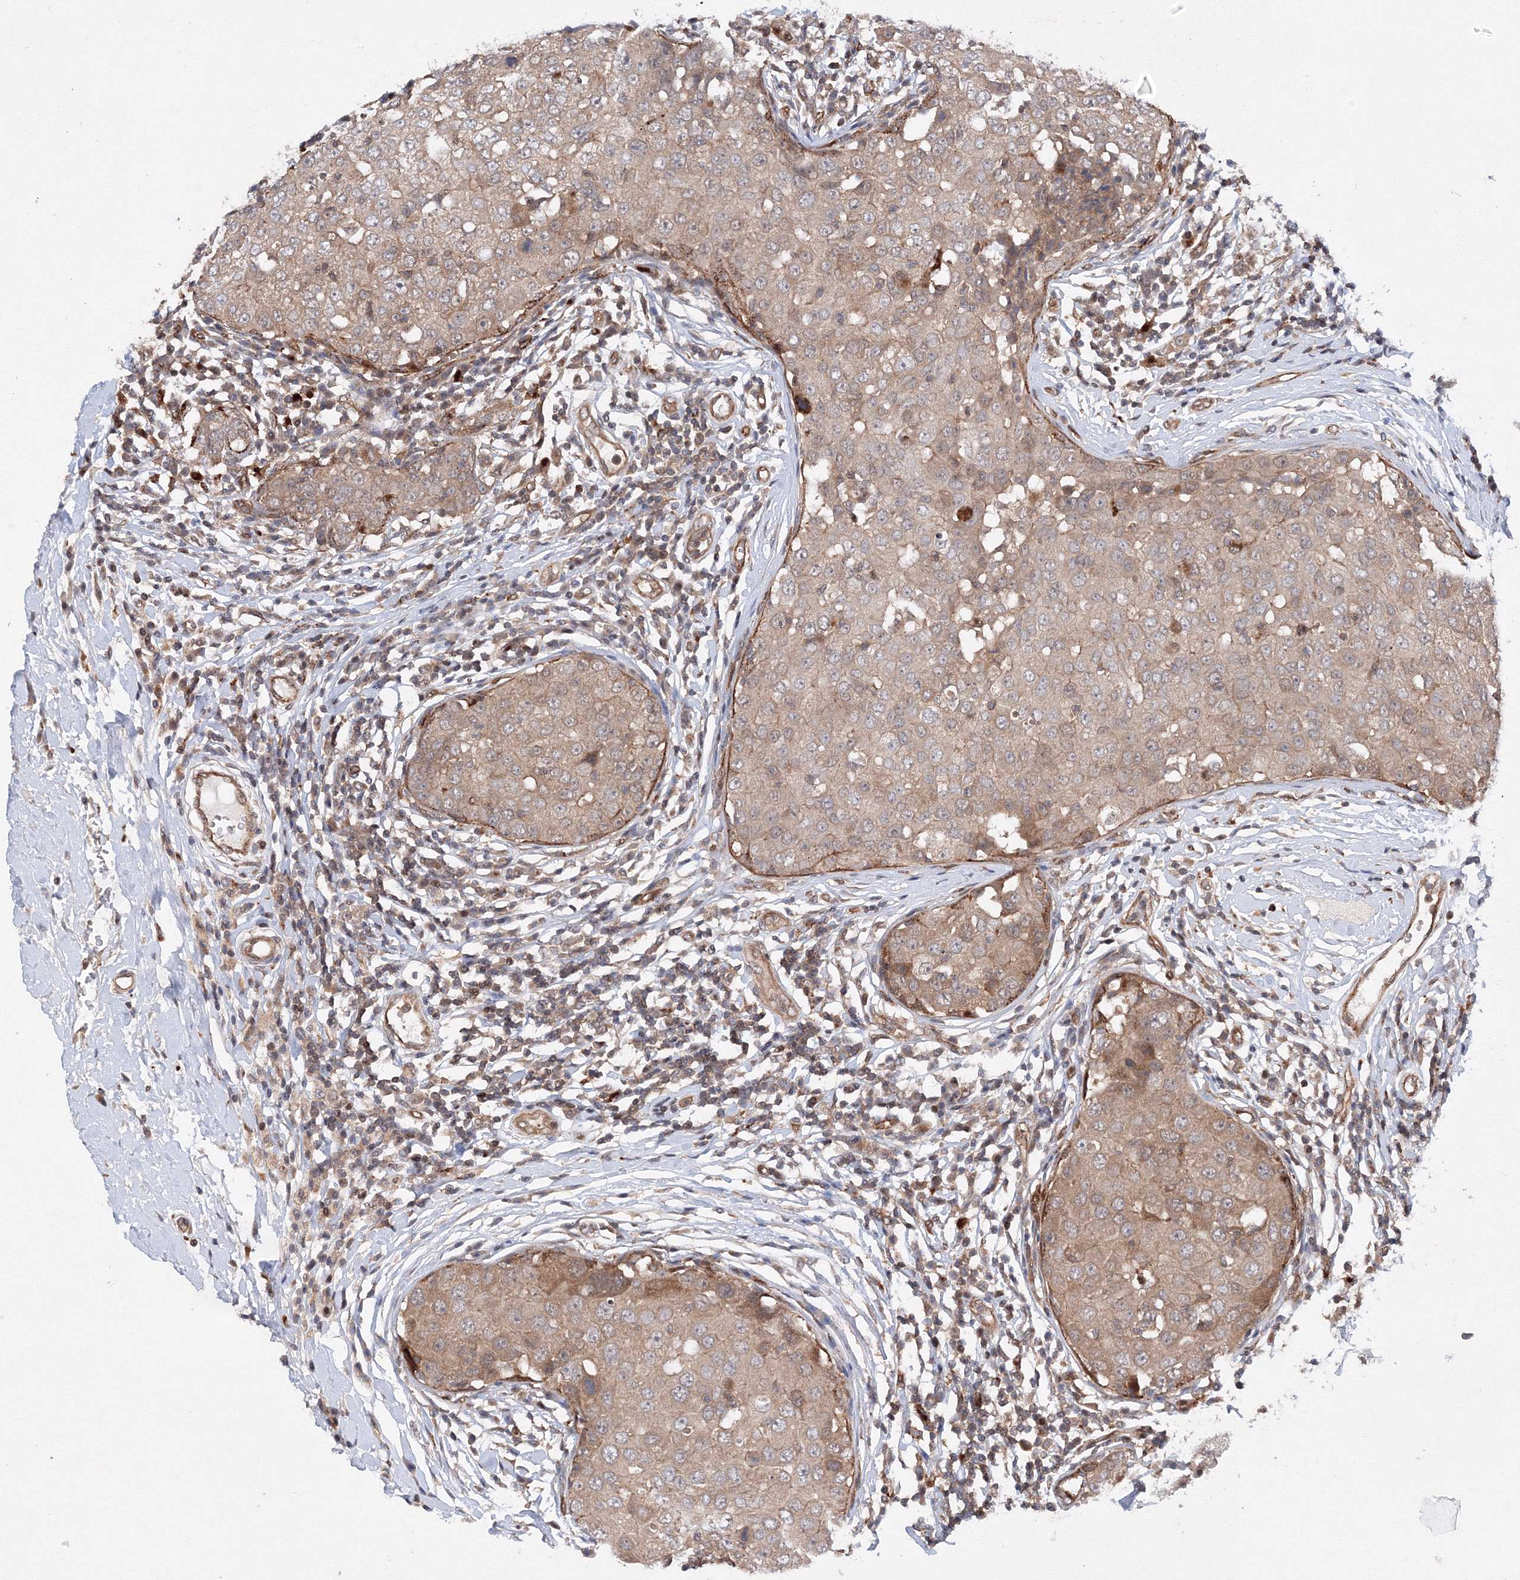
{"staining": {"intensity": "moderate", "quantity": "<25%", "location": "cytoplasmic/membranous"}, "tissue": "breast cancer", "cell_type": "Tumor cells", "image_type": "cancer", "snomed": [{"axis": "morphology", "description": "Duct carcinoma"}, {"axis": "topography", "description": "Breast"}], "caption": "Breast invasive ductal carcinoma was stained to show a protein in brown. There is low levels of moderate cytoplasmic/membranous positivity in approximately <25% of tumor cells.", "gene": "DCTD", "patient": {"sex": "female", "age": 27}}